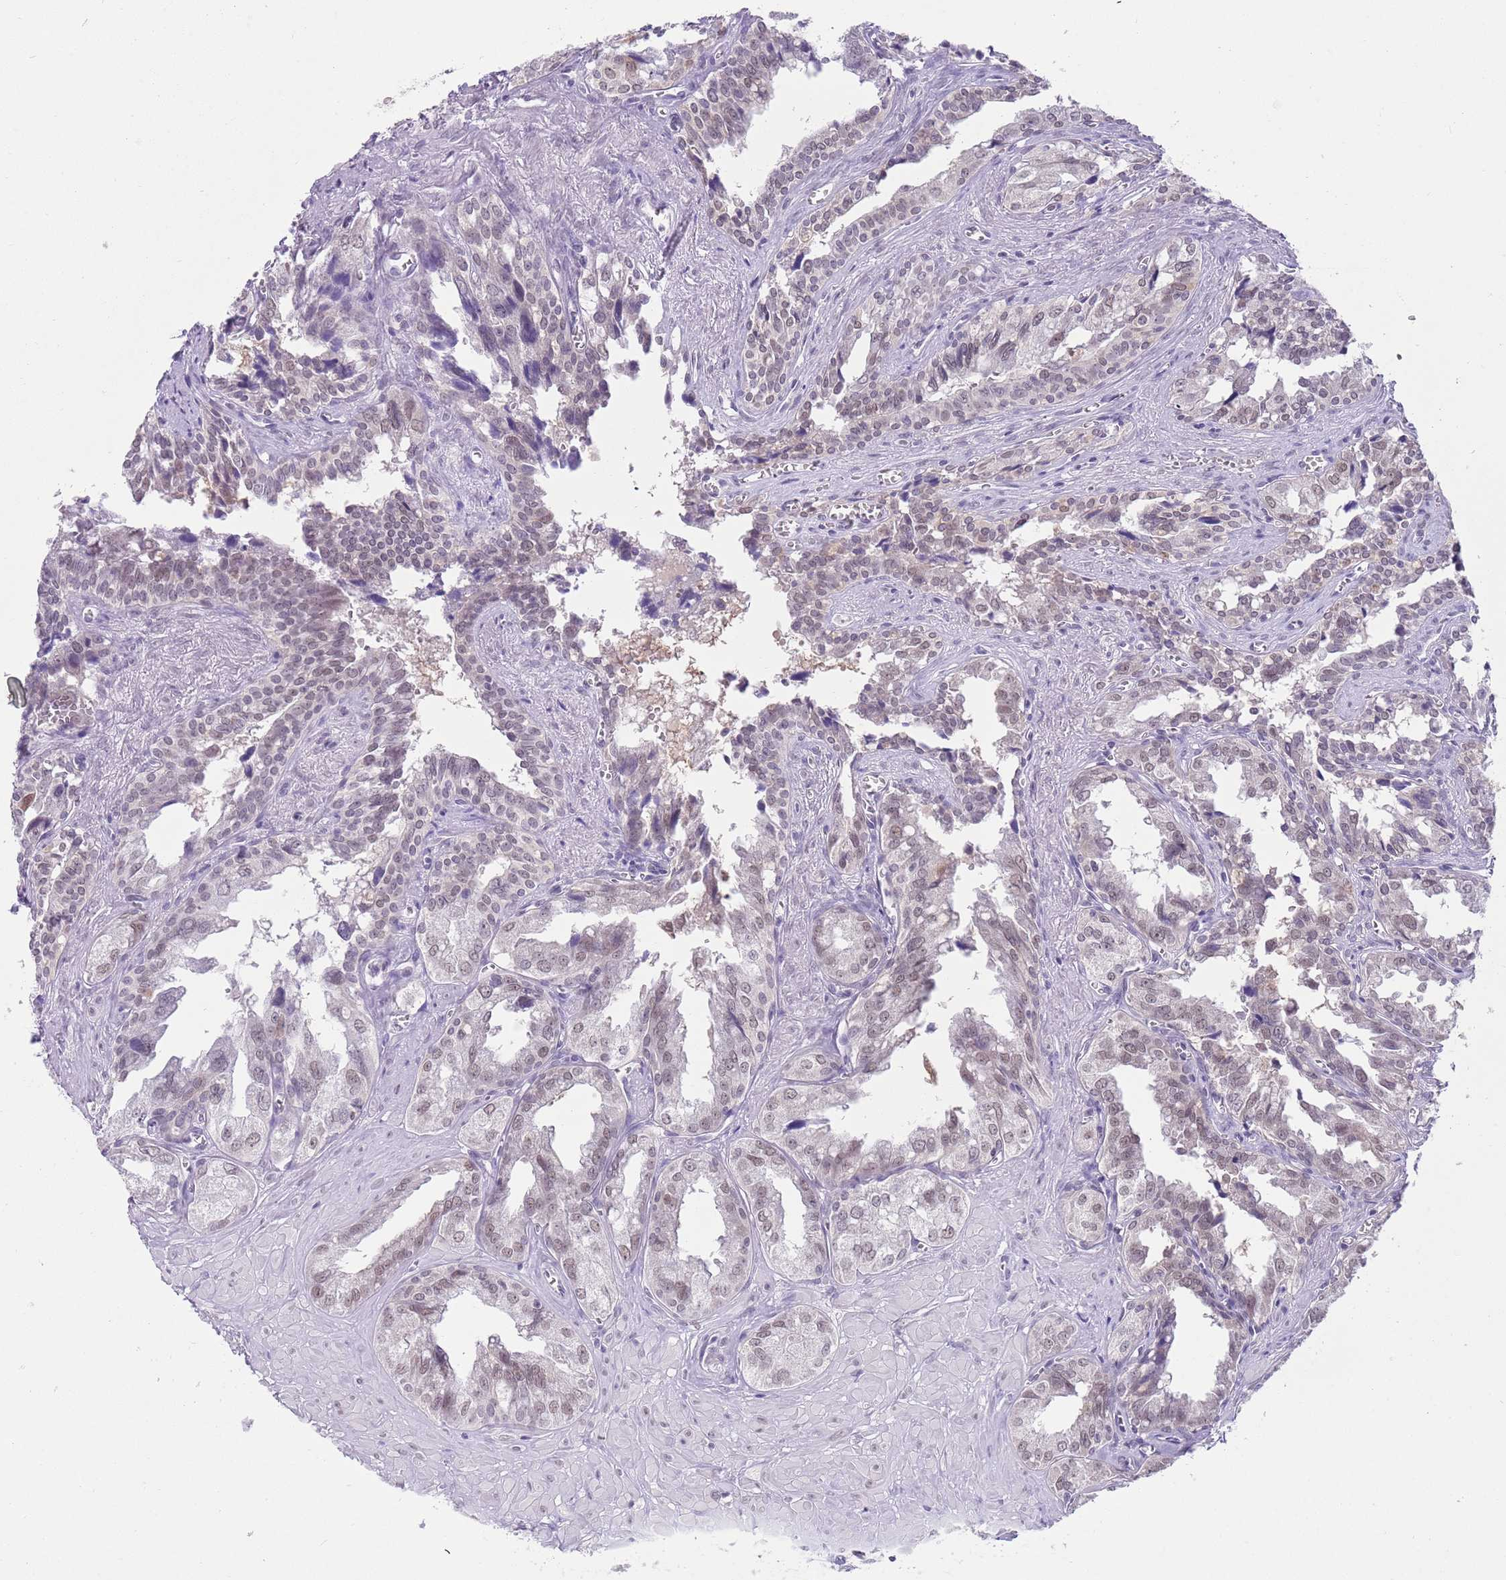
{"staining": {"intensity": "weak", "quantity": "25%-75%", "location": "nuclear"}, "tissue": "seminal vesicle", "cell_type": "Glandular cells", "image_type": "normal", "snomed": [{"axis": "morphology", "description": "Normal tissue, NOS"}, {"axis": "topography", "description": "Seminal veicle"}], "caption": "Glandular cells exhibit weak nuclear positivity in about 25%-75% of cells in unremarkable seminal vesicle.", "gene": "SEPHS2", "patient": {"sex": "male", "age": 67}}